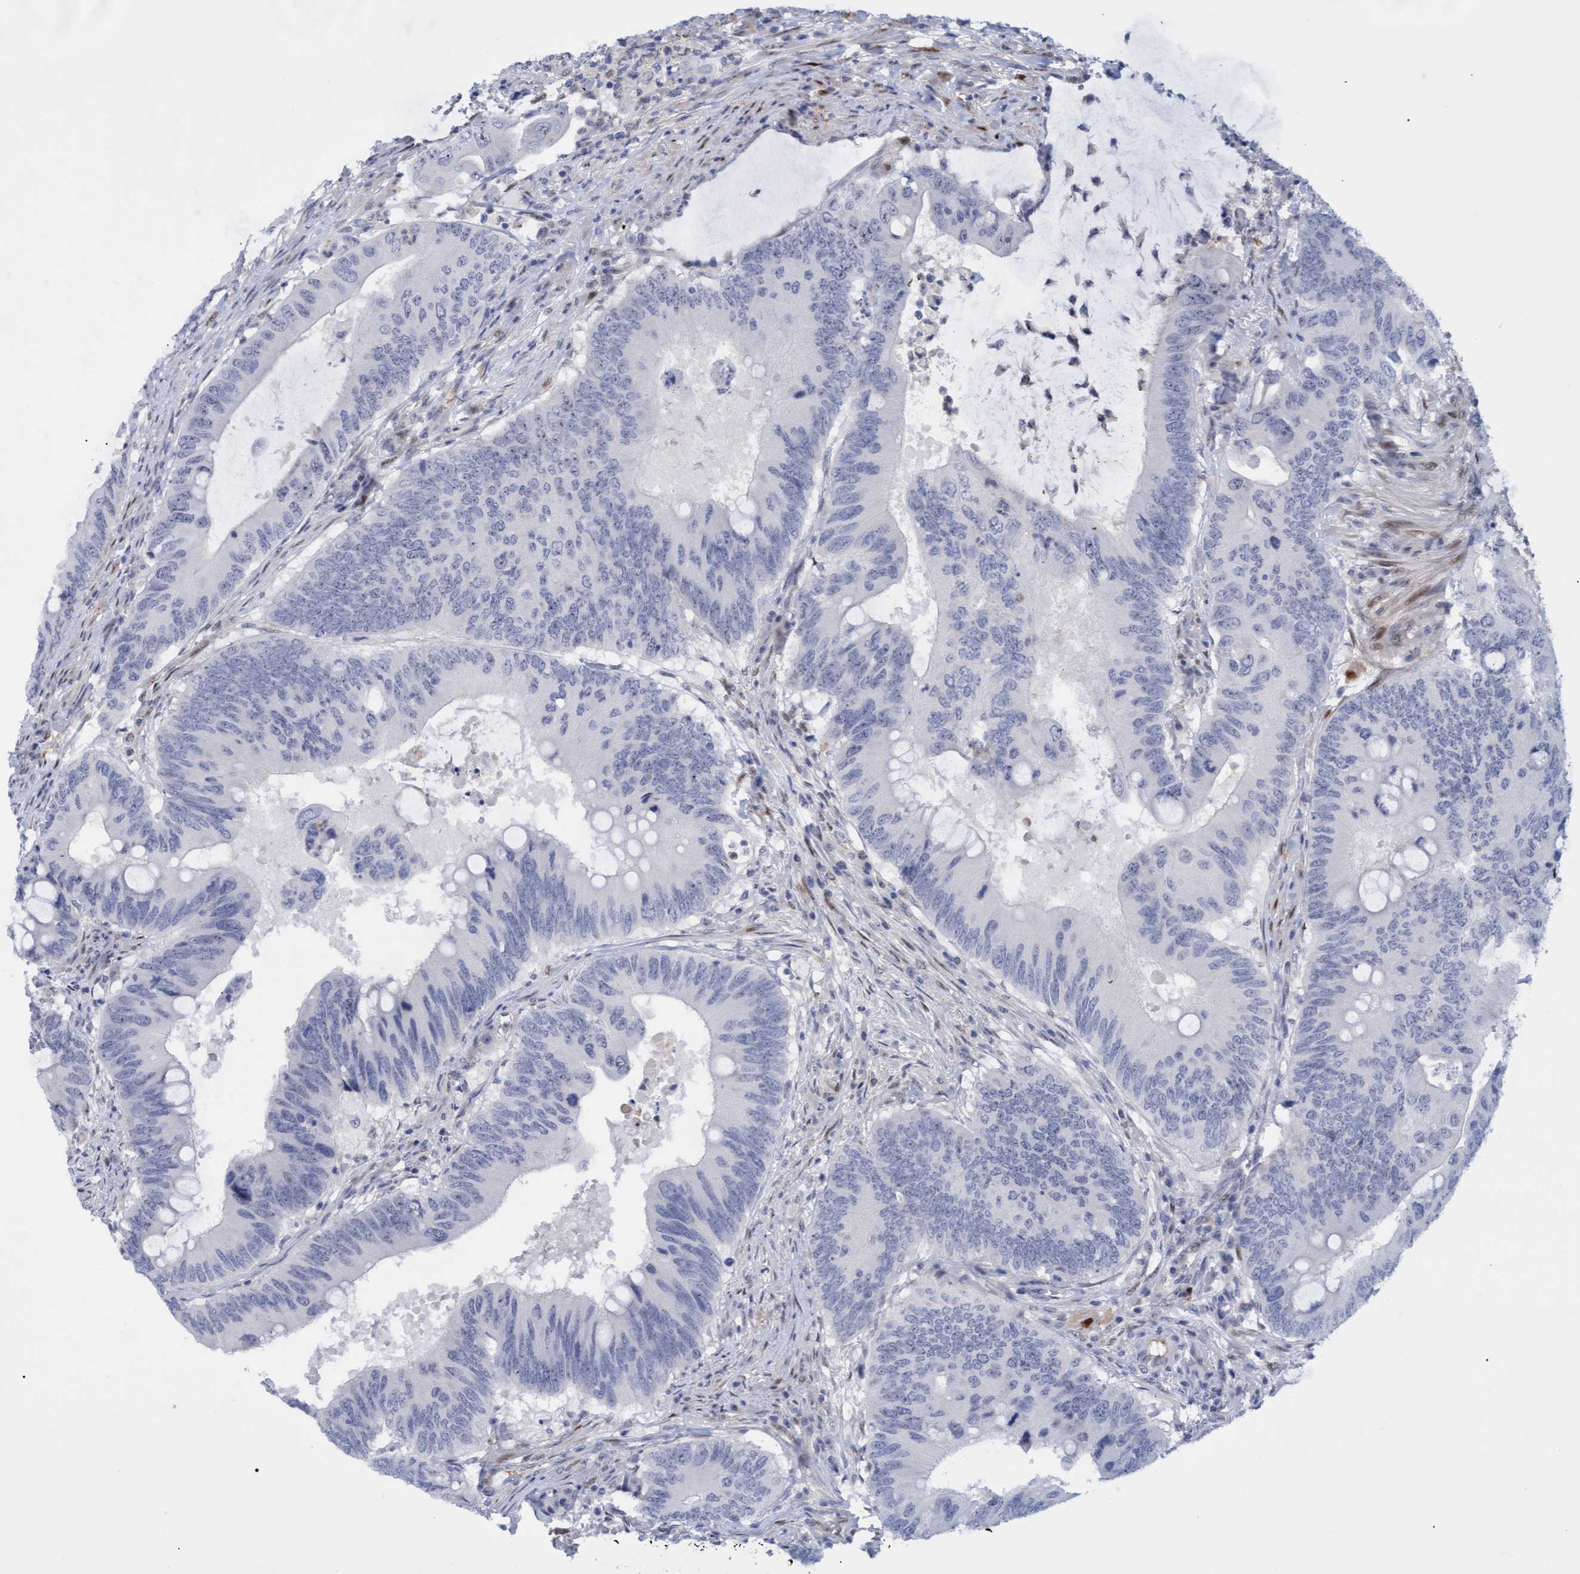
{"staining": {"intensity": "negative", "quantity": "none", "location": "none"}, "tissue": "colorectal cancer", "cell_type": "Tumor cells", "image_type": "cancer", "snomed": [{"axis": "morphology", "description": "Adenocarcinoma, NOS"}, {"axis": "topography", "description": "Colon"}], "caption": "Colorectal cancer (adenocarcinoma) was stained to show a protein in brown. There is no significant positivity in tumor cells.", "gene": "PINX1", "patient": {"sex": "male", "age": 71}}